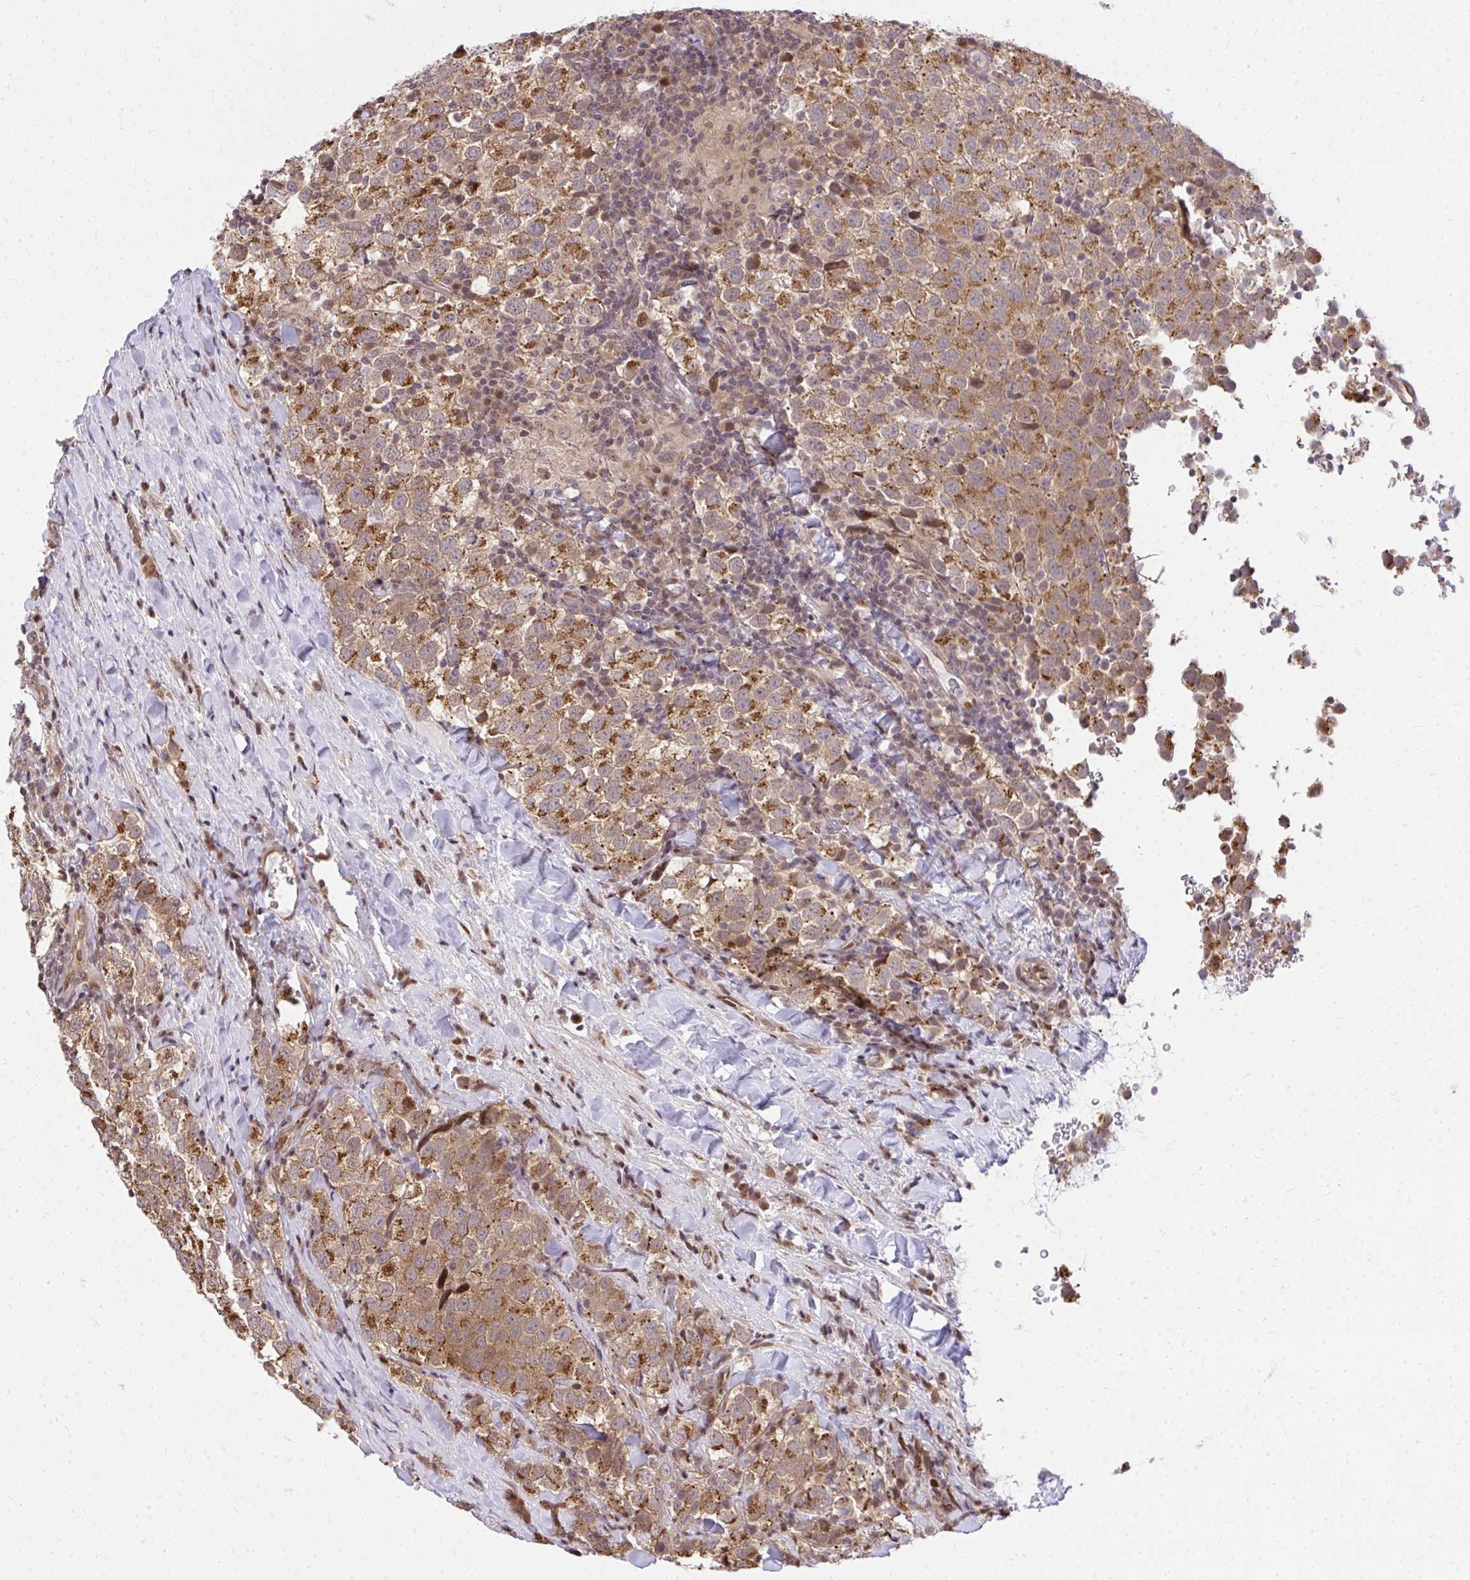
{"staining": {"intensity": "moderate", "quantity": ">75%", "location": "cytoplasmic/membranous"}, "tissue": "testis cancer", "cell_type": "Tumor cells", "image_type": "cancer", "snomed": [{"axis": "morphology", "description": "Seminoma, NOS"}, {"axis": "topography", "description": "Testis"}], "caption": "A high-resolution micrograph shows immunohistochemistry staining of testis seminoma, which exhibits moderate cytoplasmic/membranous positivity in about >75% of tumor cells. The protein is shown in brown color, while the nuclei are stained blue.", "gene": "PIGY", "patient": {"sex": "male", "age": 34}}